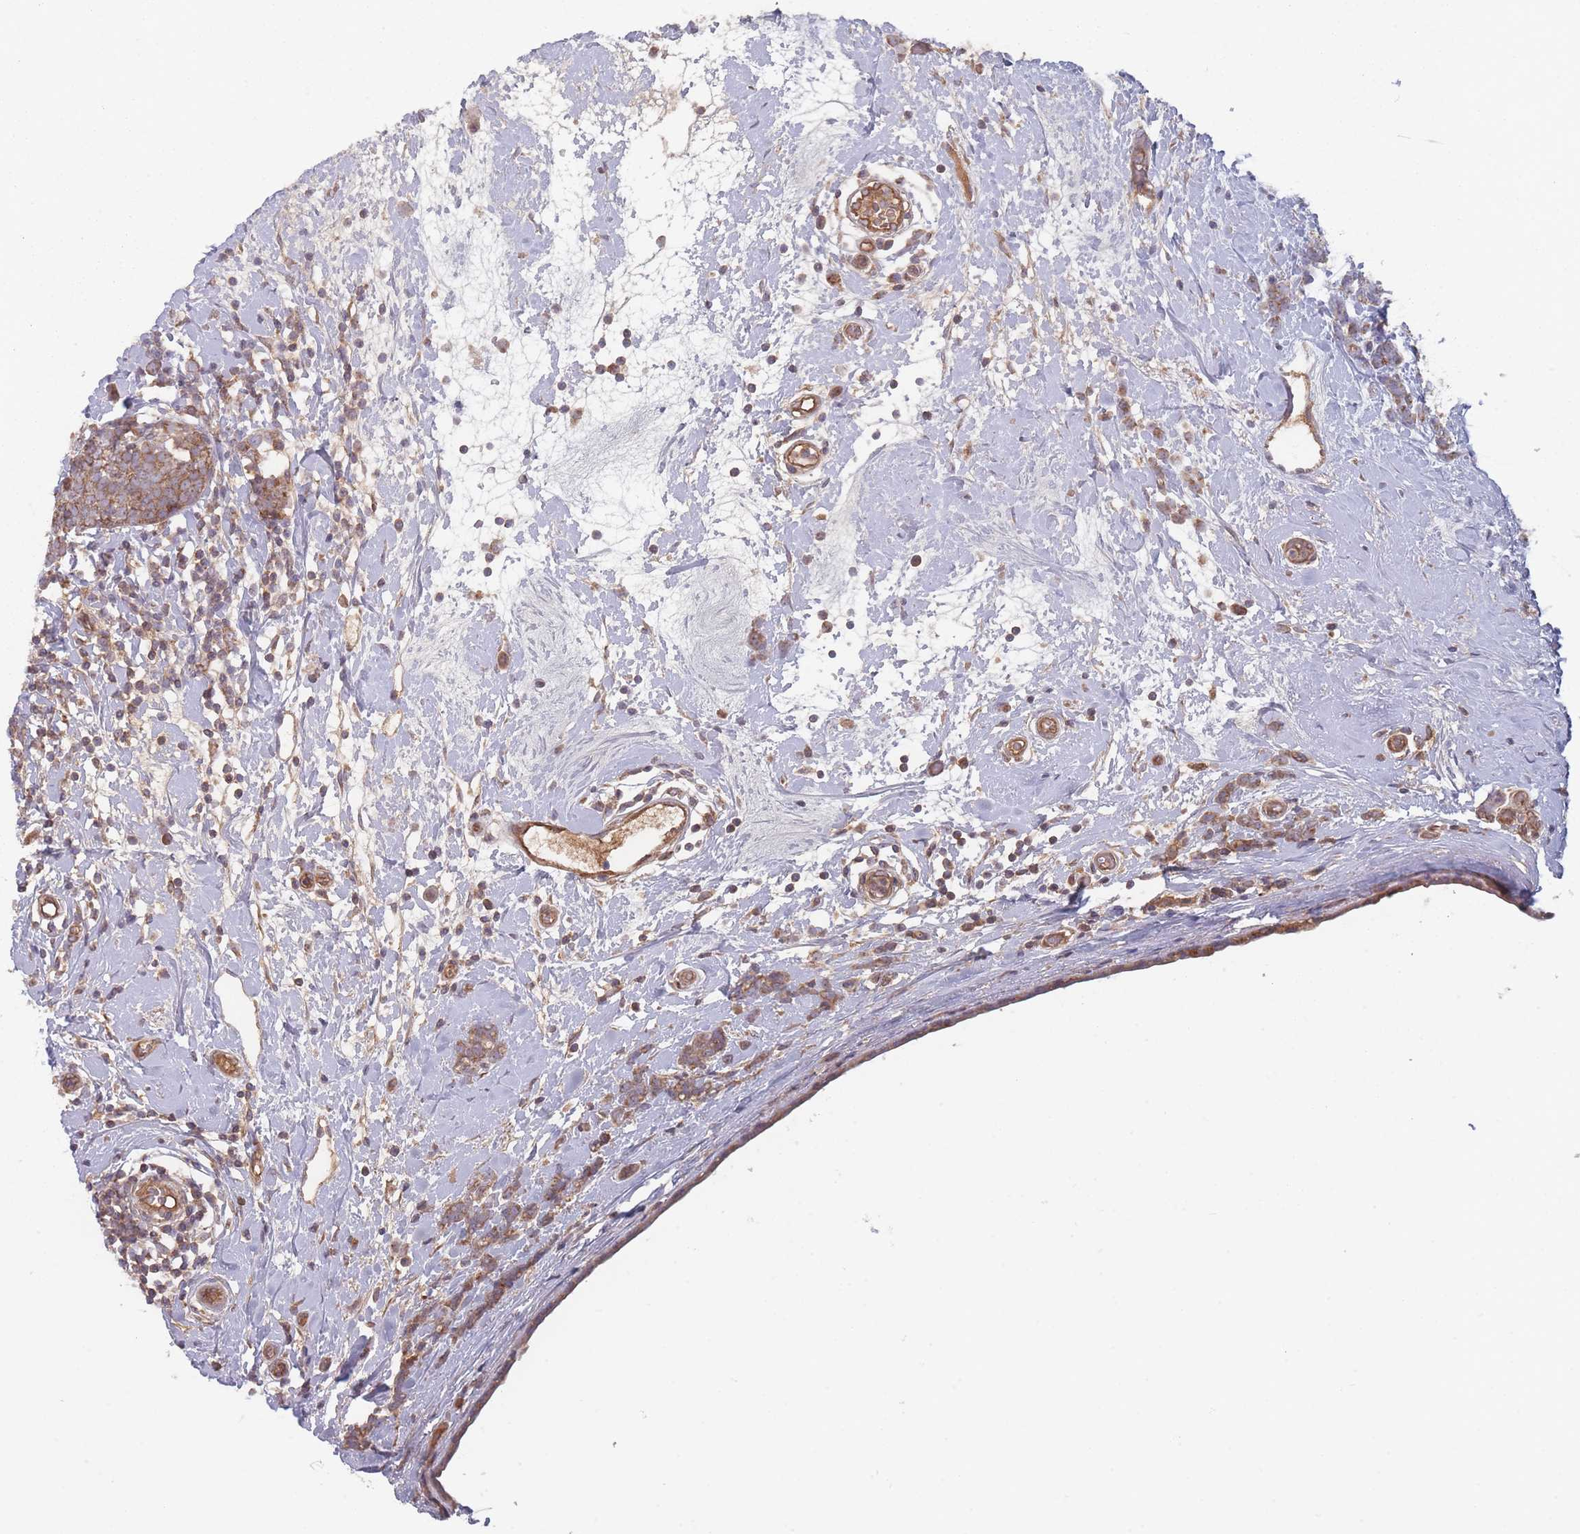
{"staining": {"intensity": "moderate", "quantity": ">75%", "location": "cytoplasmic/membranous"}, "tissue": "breast cancer", "cell_type": "Tumor cells", "image_type": "cancer", "snomed": [{"axis": "morphology", "description": "Lobular carcinoma"}, {"axis": "topography", "description": "Breast"}], "caption": "This is an image of immunohistochemistry staining of breast cancer (lobular carcinoma), which shows moderate positivity in the cytoplasmic/membranous of tumor cells.", "gene": "ATP5MG", "patient": {"sex": "female", "age": 58}}